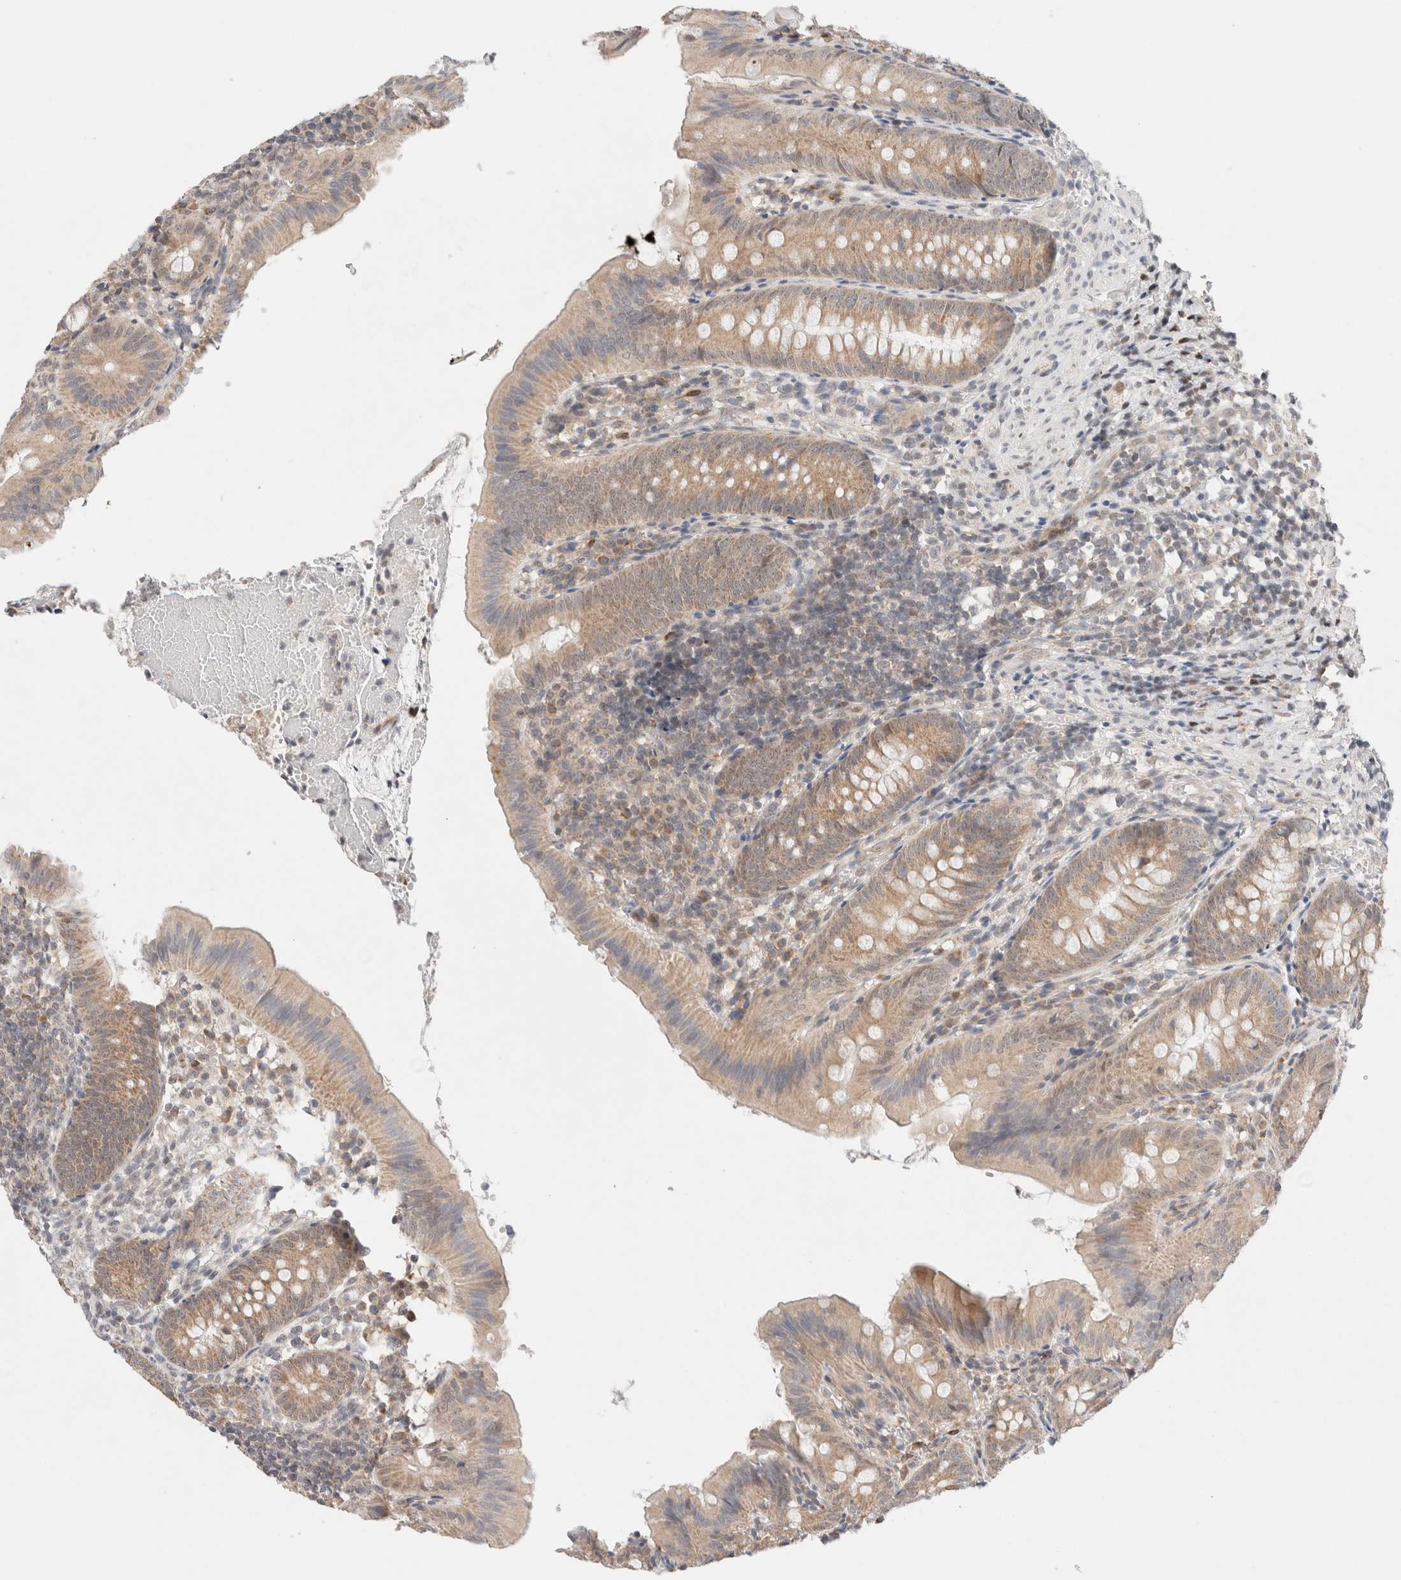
{"staining": {"intensity": "moderate", "quantity": ">75%", "location": "cytoplasmic/membranous"}, "tissue": "appendix", "cell_type": "Glandular cells", "image_type": "normal", "snomed": [{"axis": "morphology", "description": "Normal tissue, NOS"}, {"axis": "topography", "description": "Appendix"}], "caption": "Immunohistochemical staining of normal human appendix shows moderate cytoplasmic/membranous protein expression in approximately >75% of glandular cells.", "gene": "ERI3", "patient": {"sex": "male", "age": 1}}